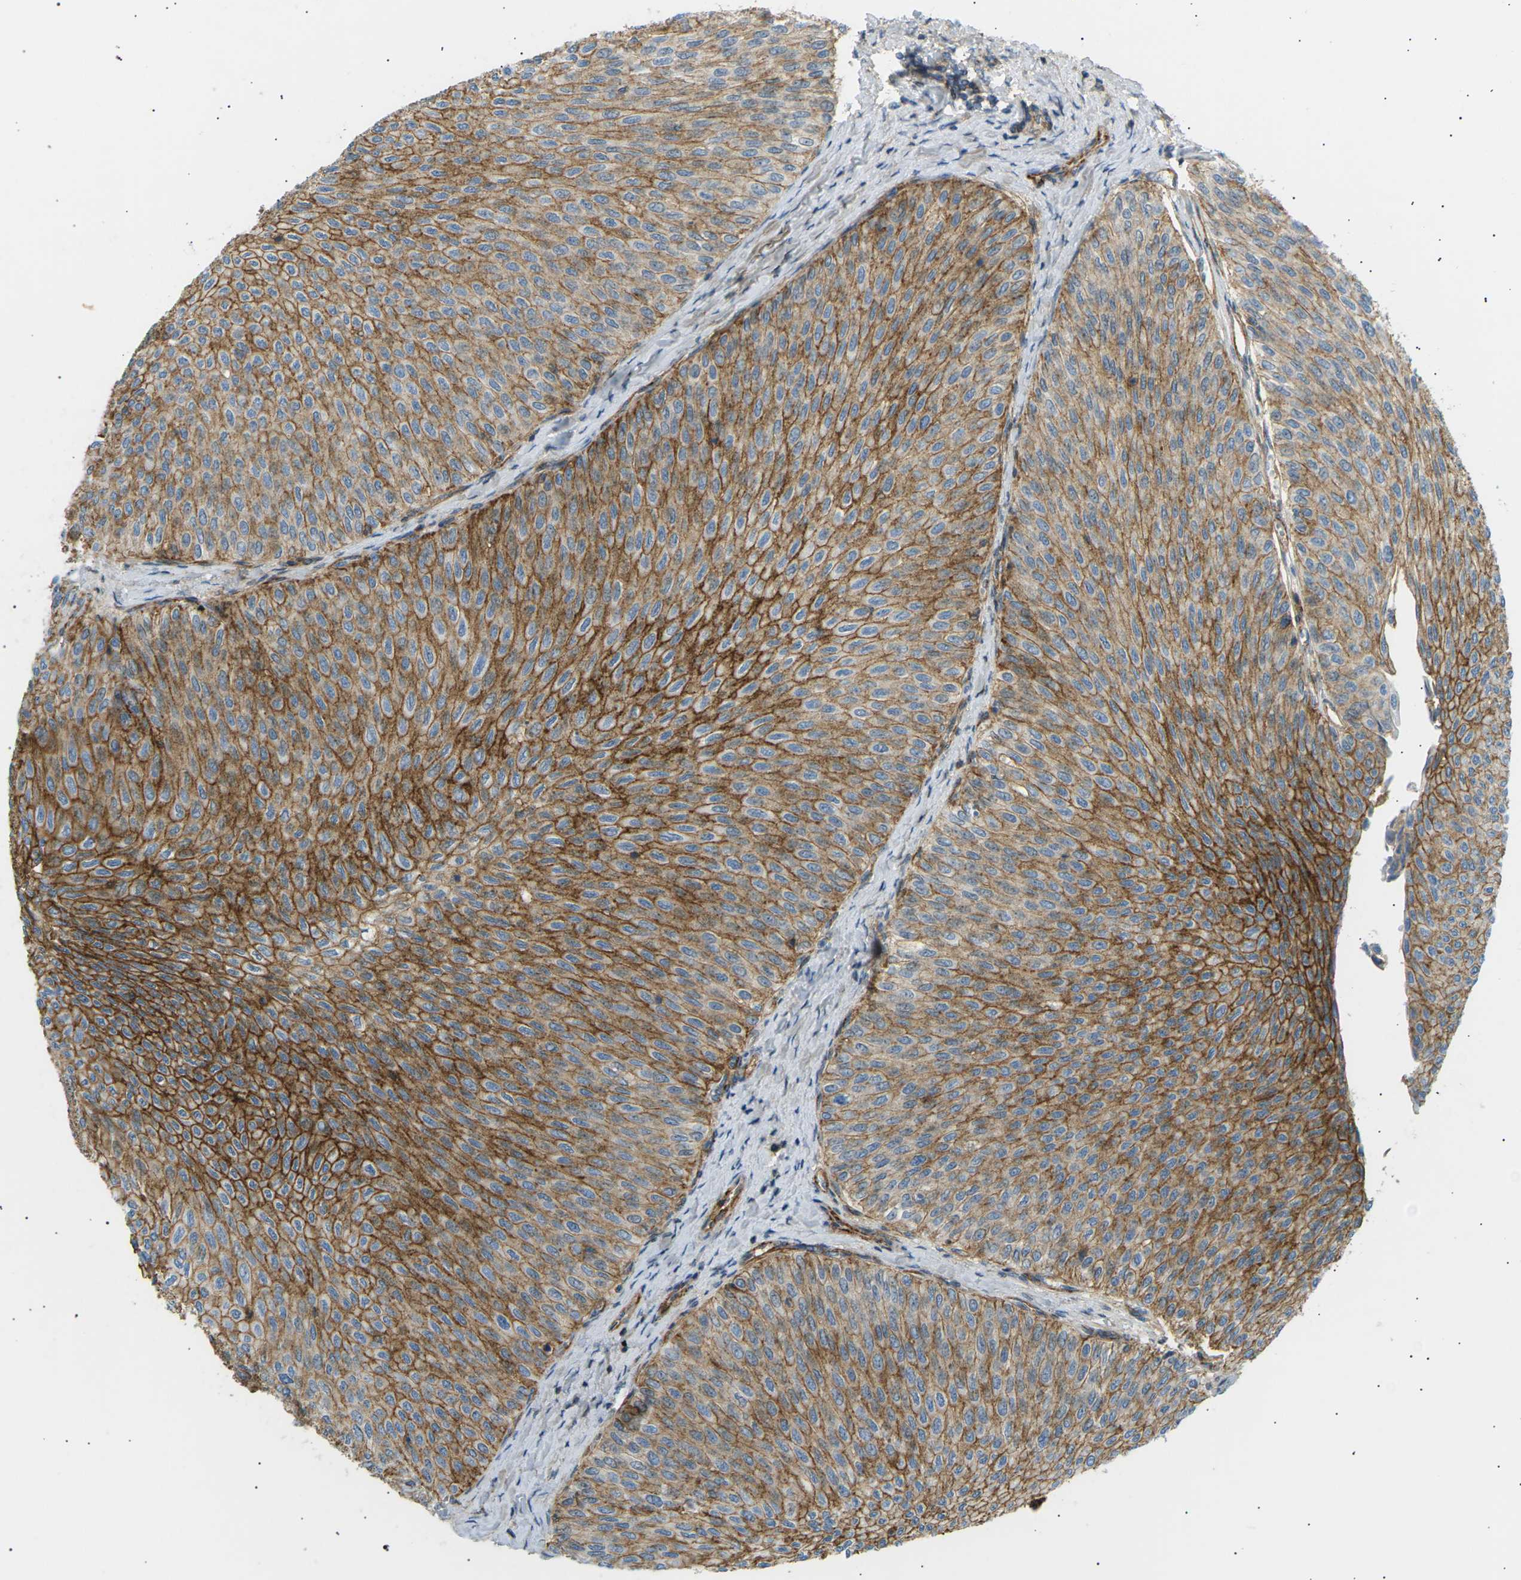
{"staining": {"intensity": "moderate", "quantity": ">75%", "location": "cytoplasmic/membranous"}, "tissue": "urothelial cancer", "cell_type": "Tumor cells", "image_type": "cancer", "snomed": [{"axis": "morphology", "description": "Urothelial carcinoma, Low grade"}, {"axis": "topography", "description": "Urinary bladder"}], "caption": "There is medium levels of moderate cytoplasmic/membranous staining in tumor cells of urothelial cancer, as demonstrated by immunohistochemical staining (brown color).", "gene": "ATP2B4", "patient": {"sex": "male", "age": 78}}